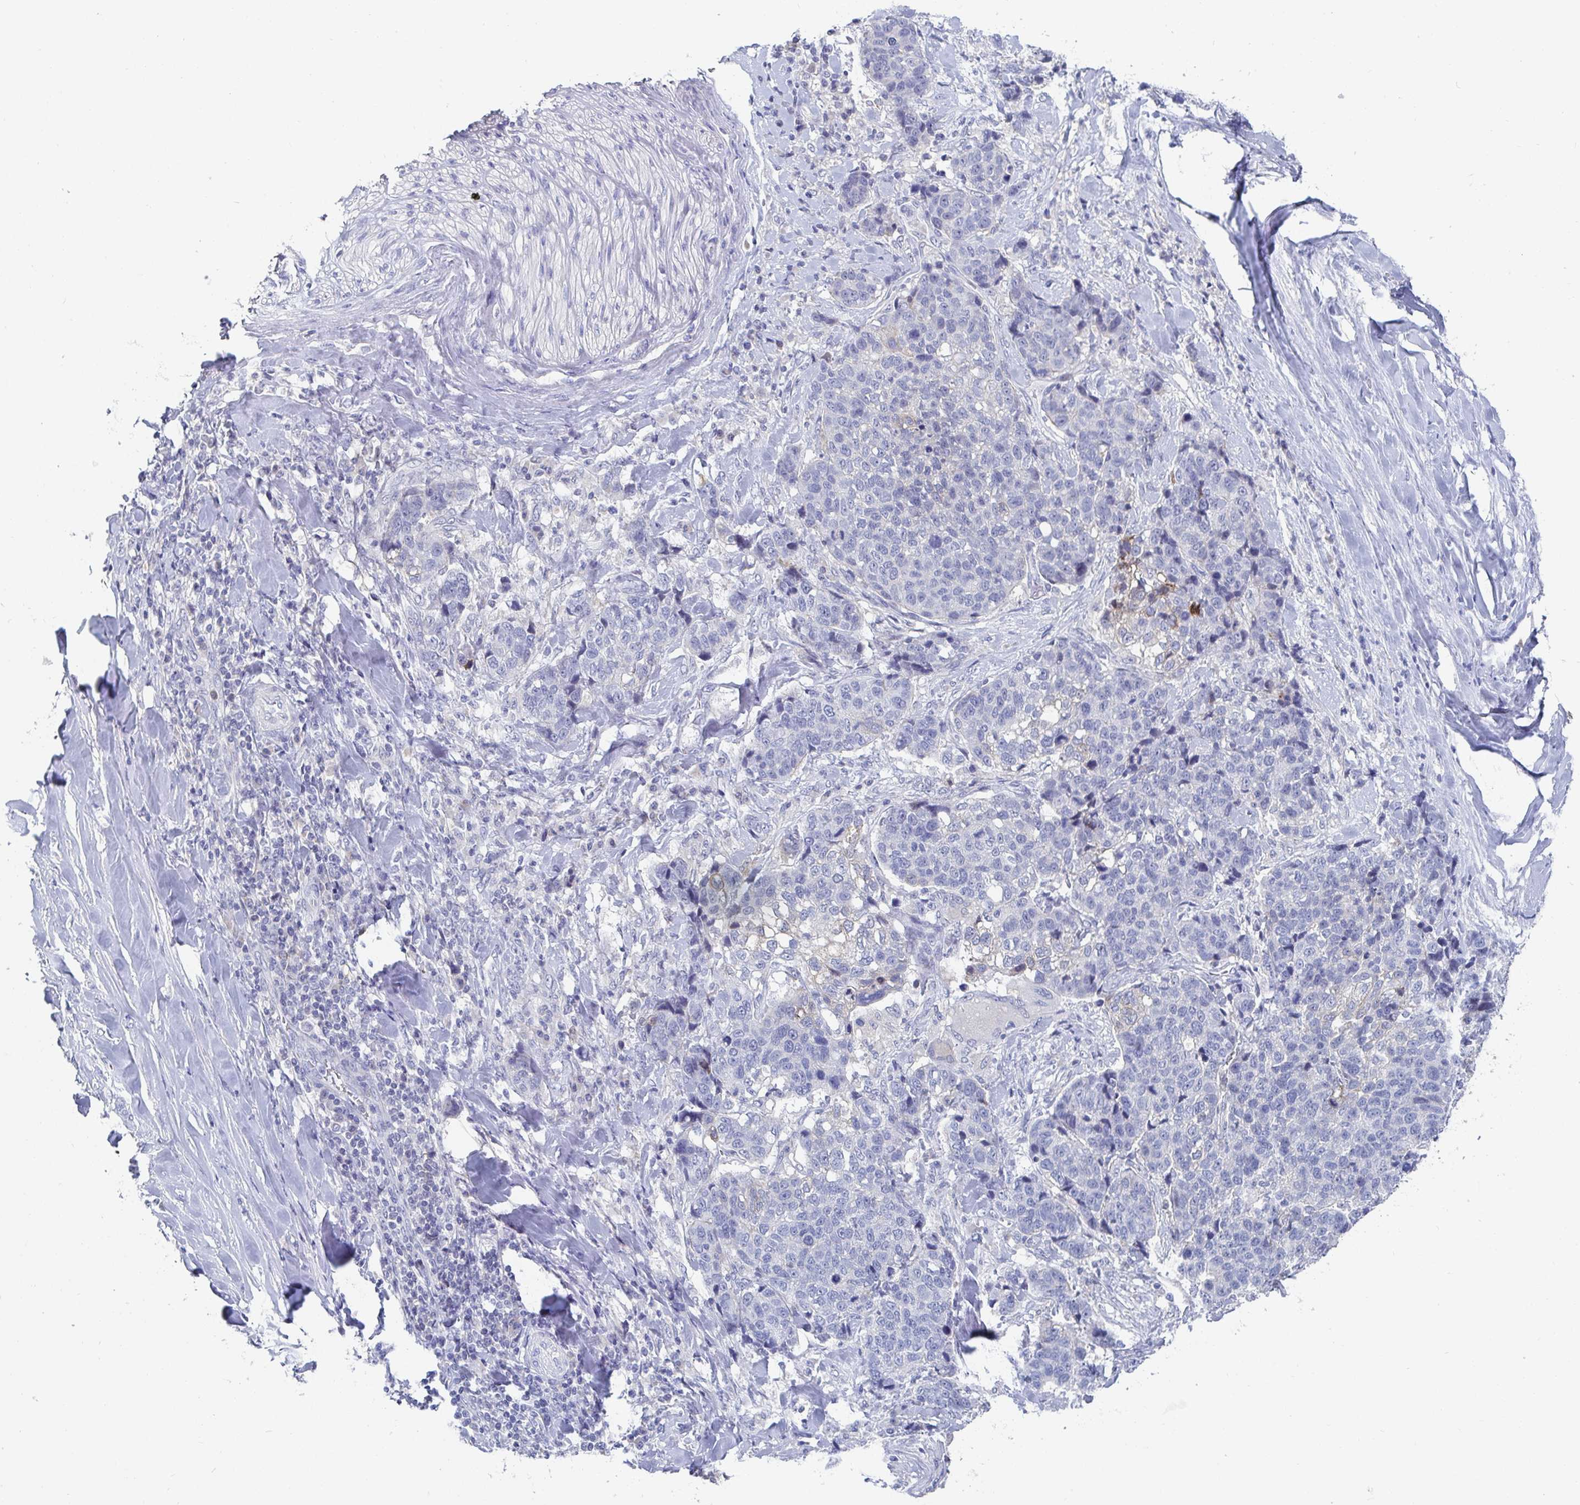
{"staining": {"intensity": "negative", "quantity": "none", "location": "none"}, "tissue": "lung cancer", "cell_type": "Tumor cells", "image_type": "cancer", "snomed": [{"axis": "morphology", "description": "Squamous cell carcinoma, NOS"}, {"axis": "topography", "description": "Lymph node"}, {"axis": "topography", "description": "Lung"}], "caption": "Tumor cells are negative for brown protein staining in squamous cell carcinoma (lung).", "gene": "ZNF430", "patient": {"sex": "male", "age": 61}}